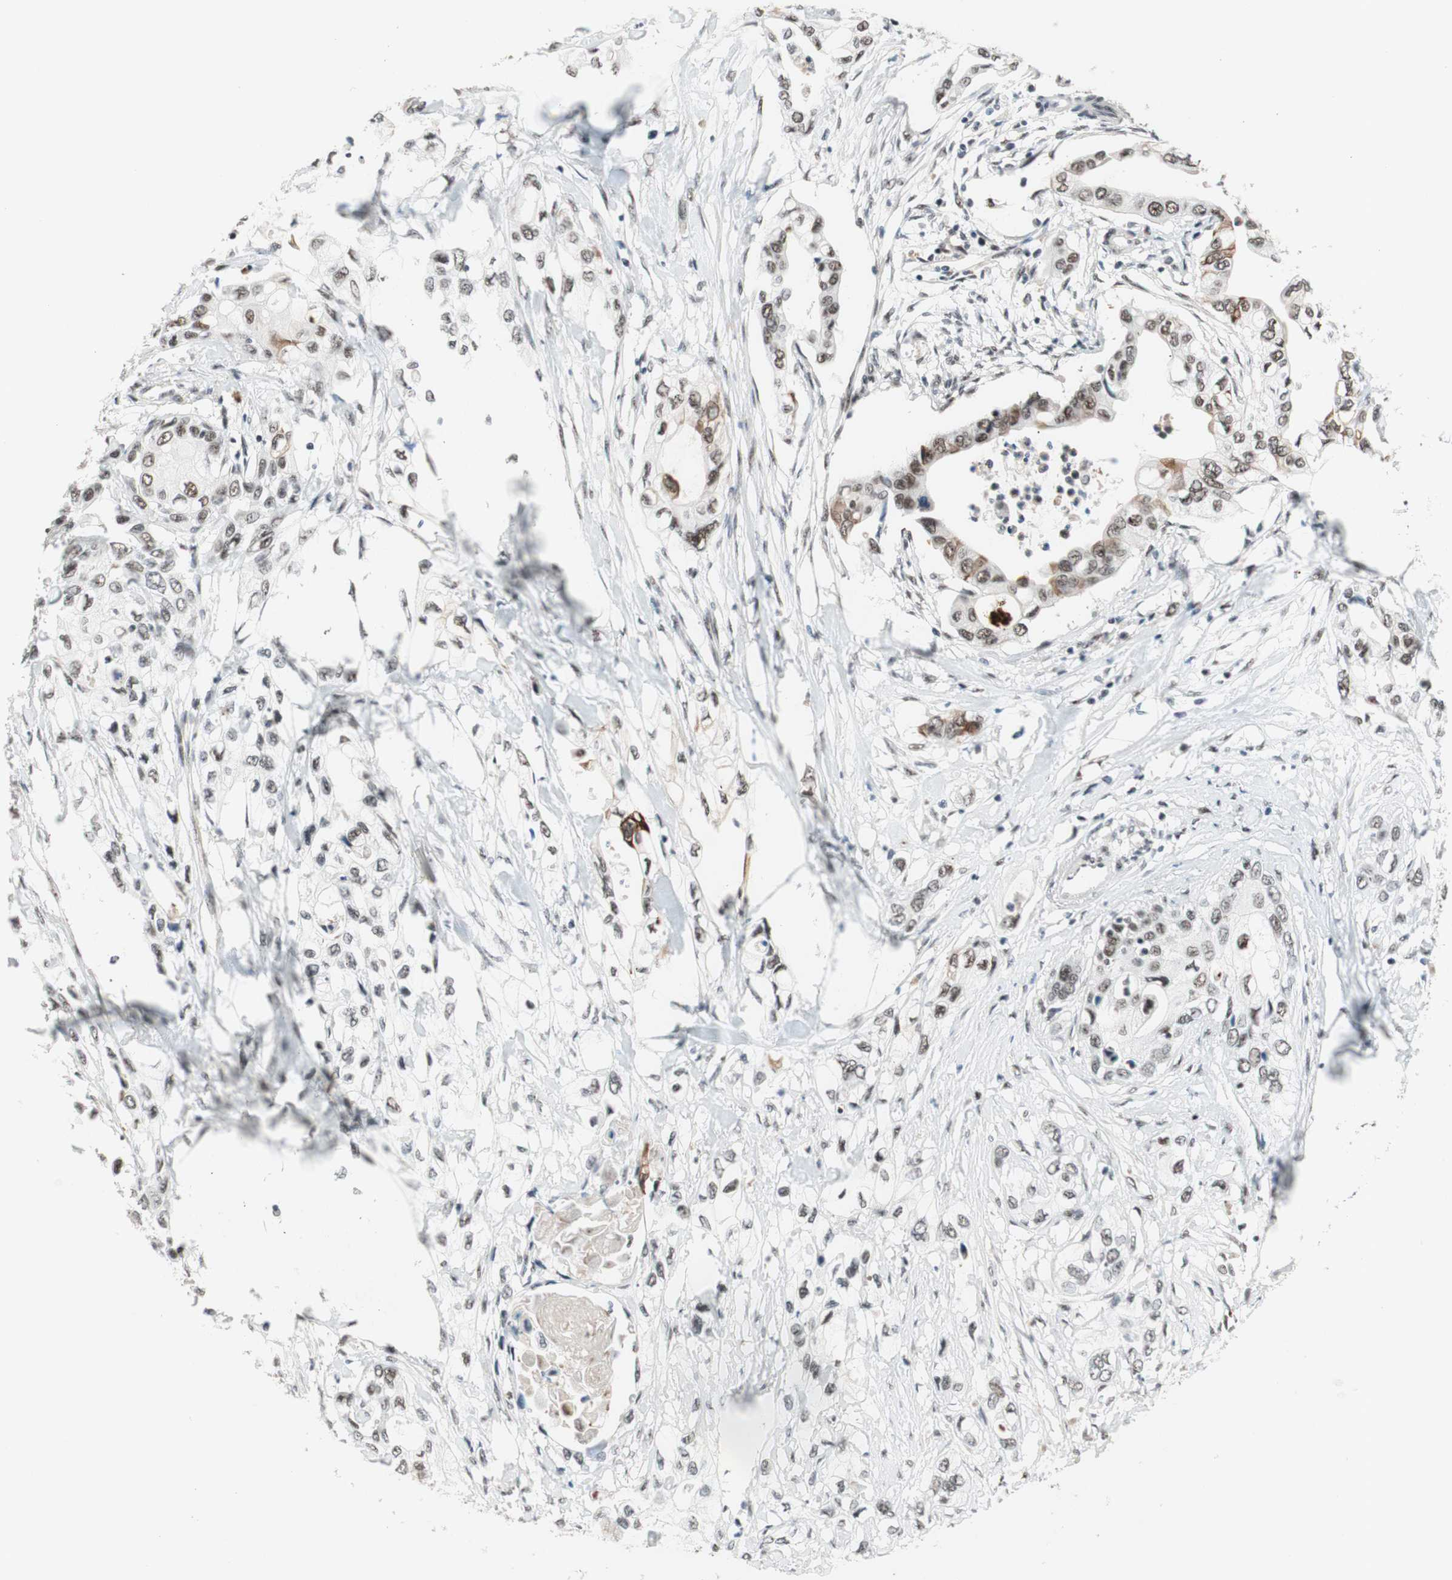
{"staining": {"intensity": "moderate", "quantity": "25%-75%", "location": "nuclear"}, "tissue": "pancreatic cancer", "cell_type": "Tumor cells", "image_type": "cancer", "snomed": [{"axis": "morphology", "description": "Adenocarcinoma, NOS"}, {"axis": "topography", "description": "Pancreas"}], "caption": "Approximately 25%-75% of tumor cells in human pancreatic cancer demonstrate moderate nuclear protein positivity as visualized by brown immunohistochemical staining.", "gene": "PRPF19", "patient": {"sex": "female", "age": 70}}